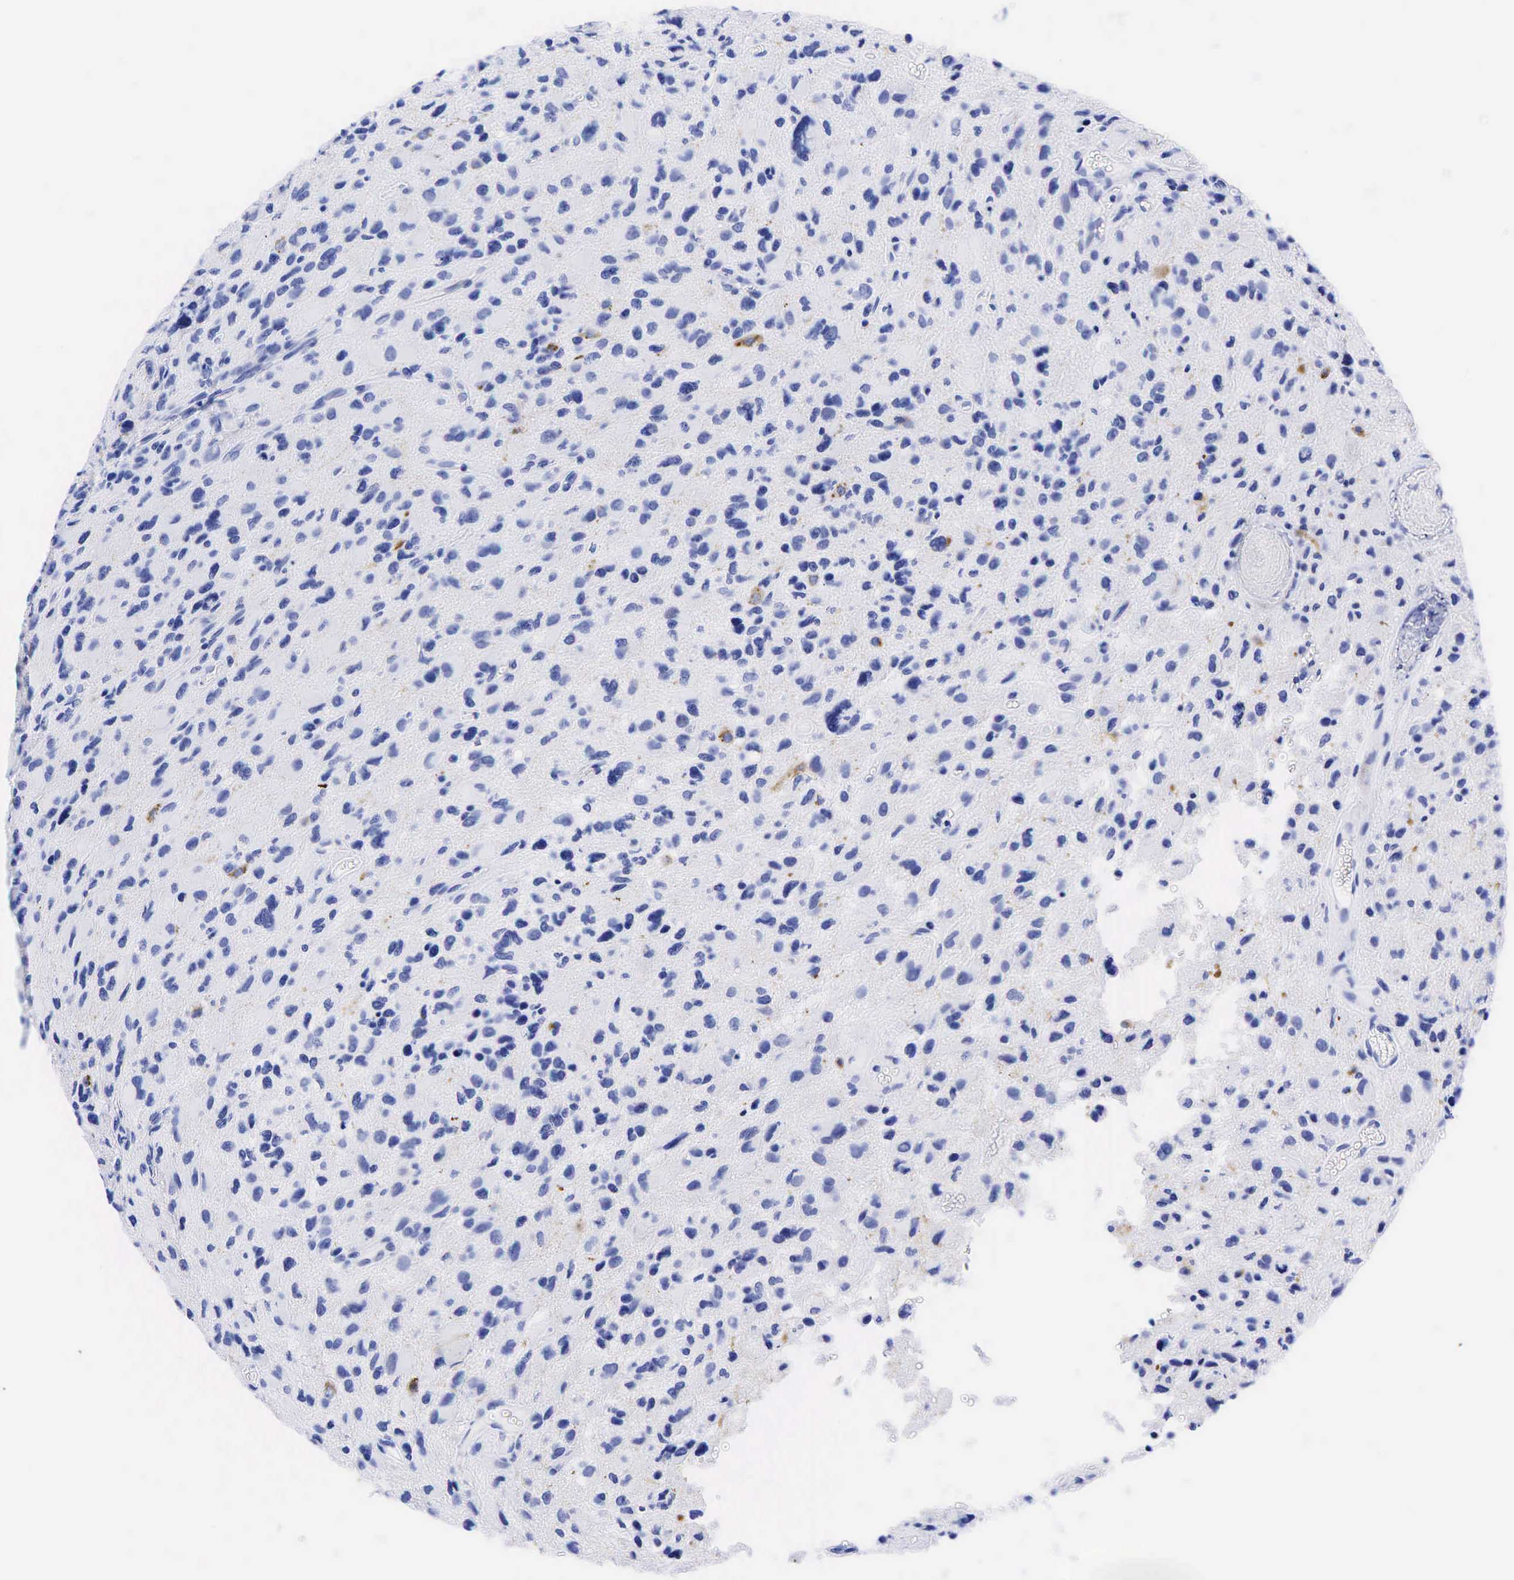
{"staining": {"intensity": "strong", "quantity": "<25%", "location": "cytoplasmic/membranous"}, "tissue": "glioma", "cell_type": "Tumor cells", "image_type": "cancer", "snomed": [{"axis": "morphology", "description": "Glioma, malignant, High grade"}, {"axis": "topography", "description": "Brain"}], "caption": "Brown immunohistochemical staining in human high-grade glioma (malignant) displays strong cytoplasmic/membranous expression in approximately <25% of tumor cells.", "gene": "CHGA", "patient": {"sex": "male", "age": 69}}